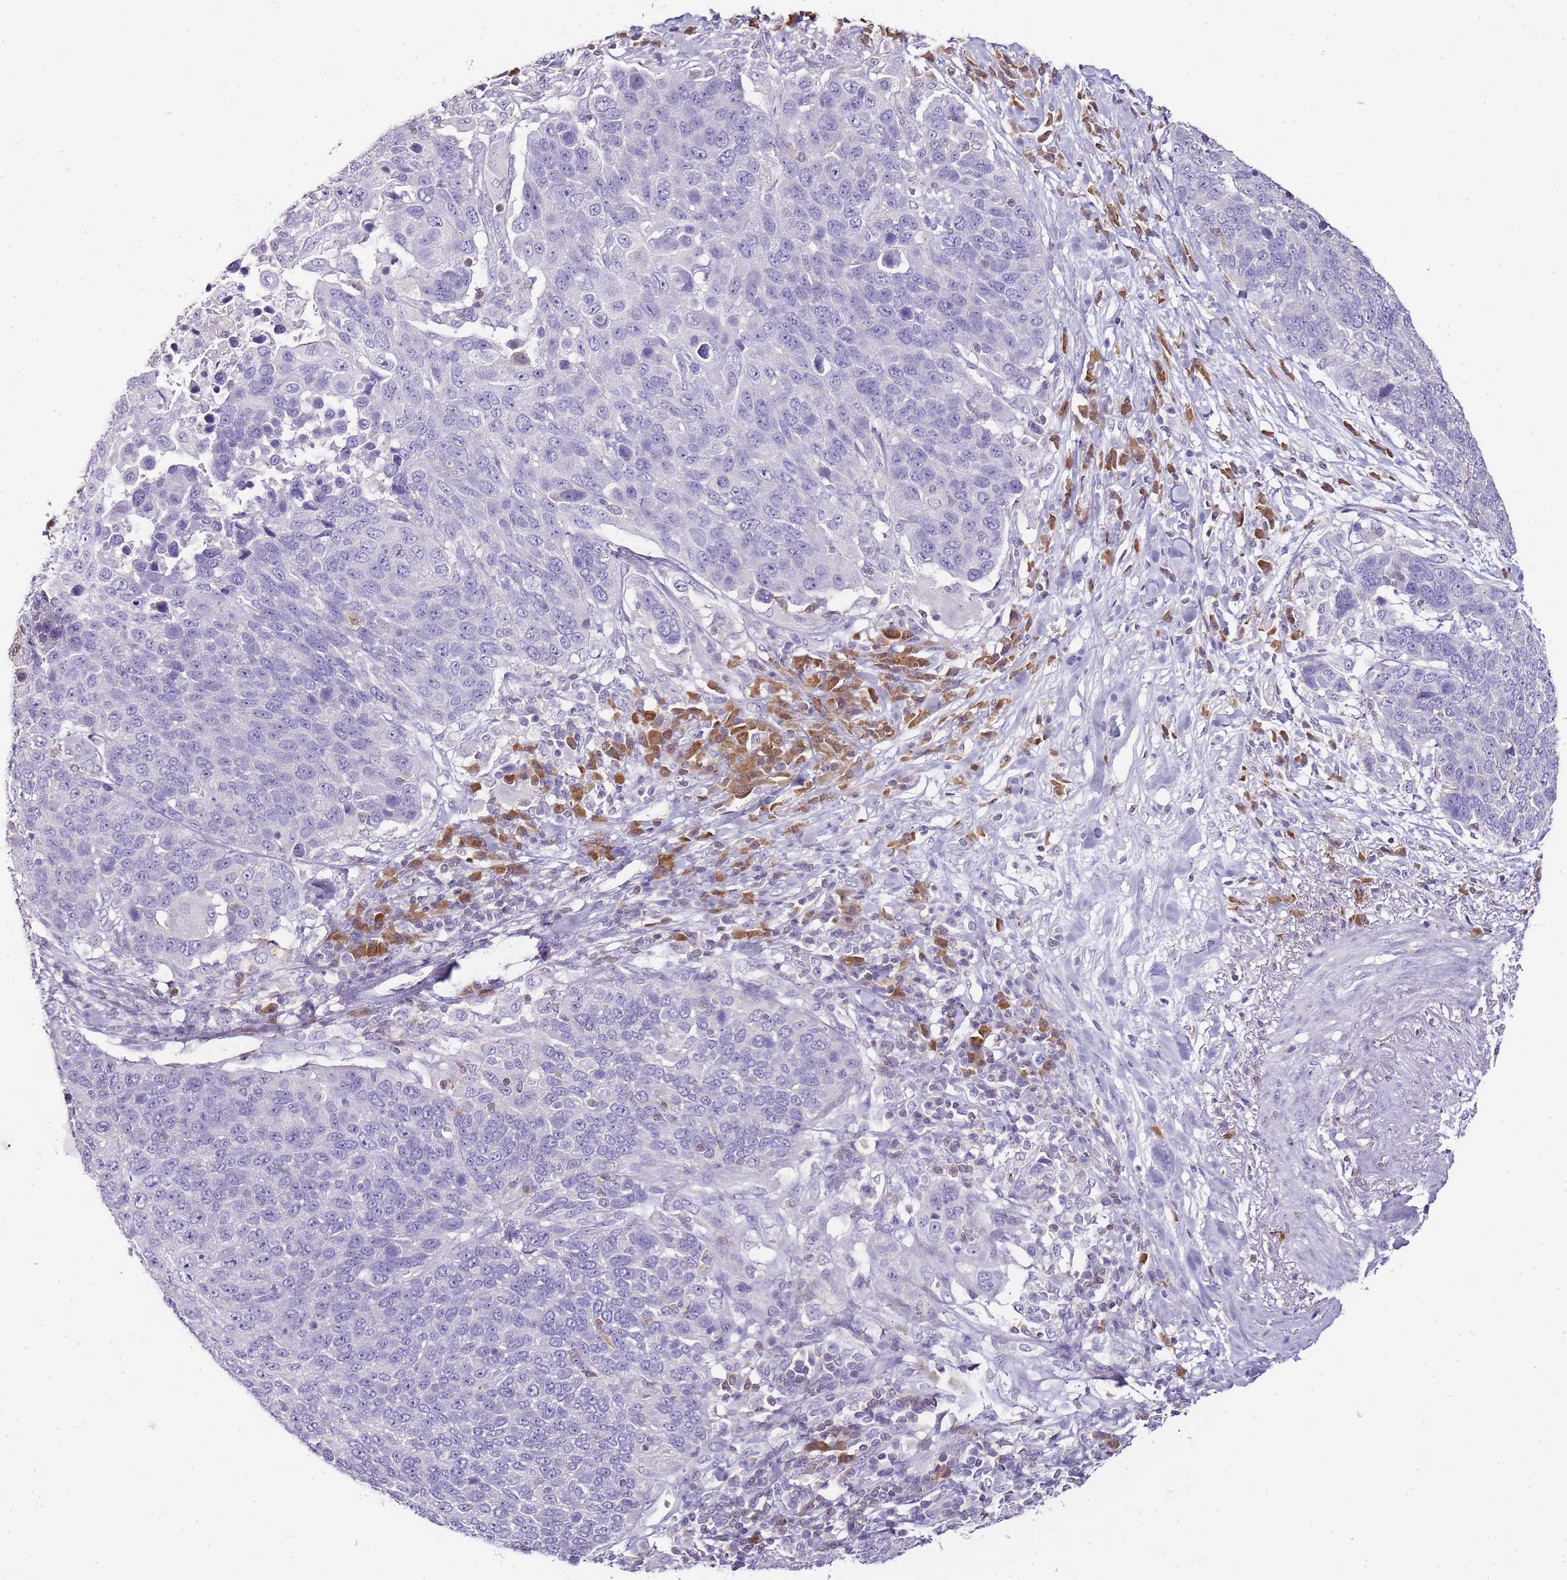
{"staining": {"intensity": "negative", "quantity": "none", "location": "none"}, "tissue": "lung cancer", "cell_type": "Tumor cells", "image_type": "cancer", "snomed": [{"axis": "morphology", "description": "Normal tissue, NOS"}, {"axis": "morphology", "description": "Squamous cell carcinoma, NOS"}, {"axis": "topography", "description": "Lymph node"}, {"axis": "topography", "description": "Lung"}], "caption": "This is a histopathology image of immunohistochemistry (IHC) staining of lung cancer (squamous cell carcinoma), which shows no positivity in tumor cells. (DAB (3,3'-diaminobenzidine) IHC visualized using brightfield microscopy, high magnification).", "gene": "ZBP1", "patient": {"sex": "male", "age": 66}}